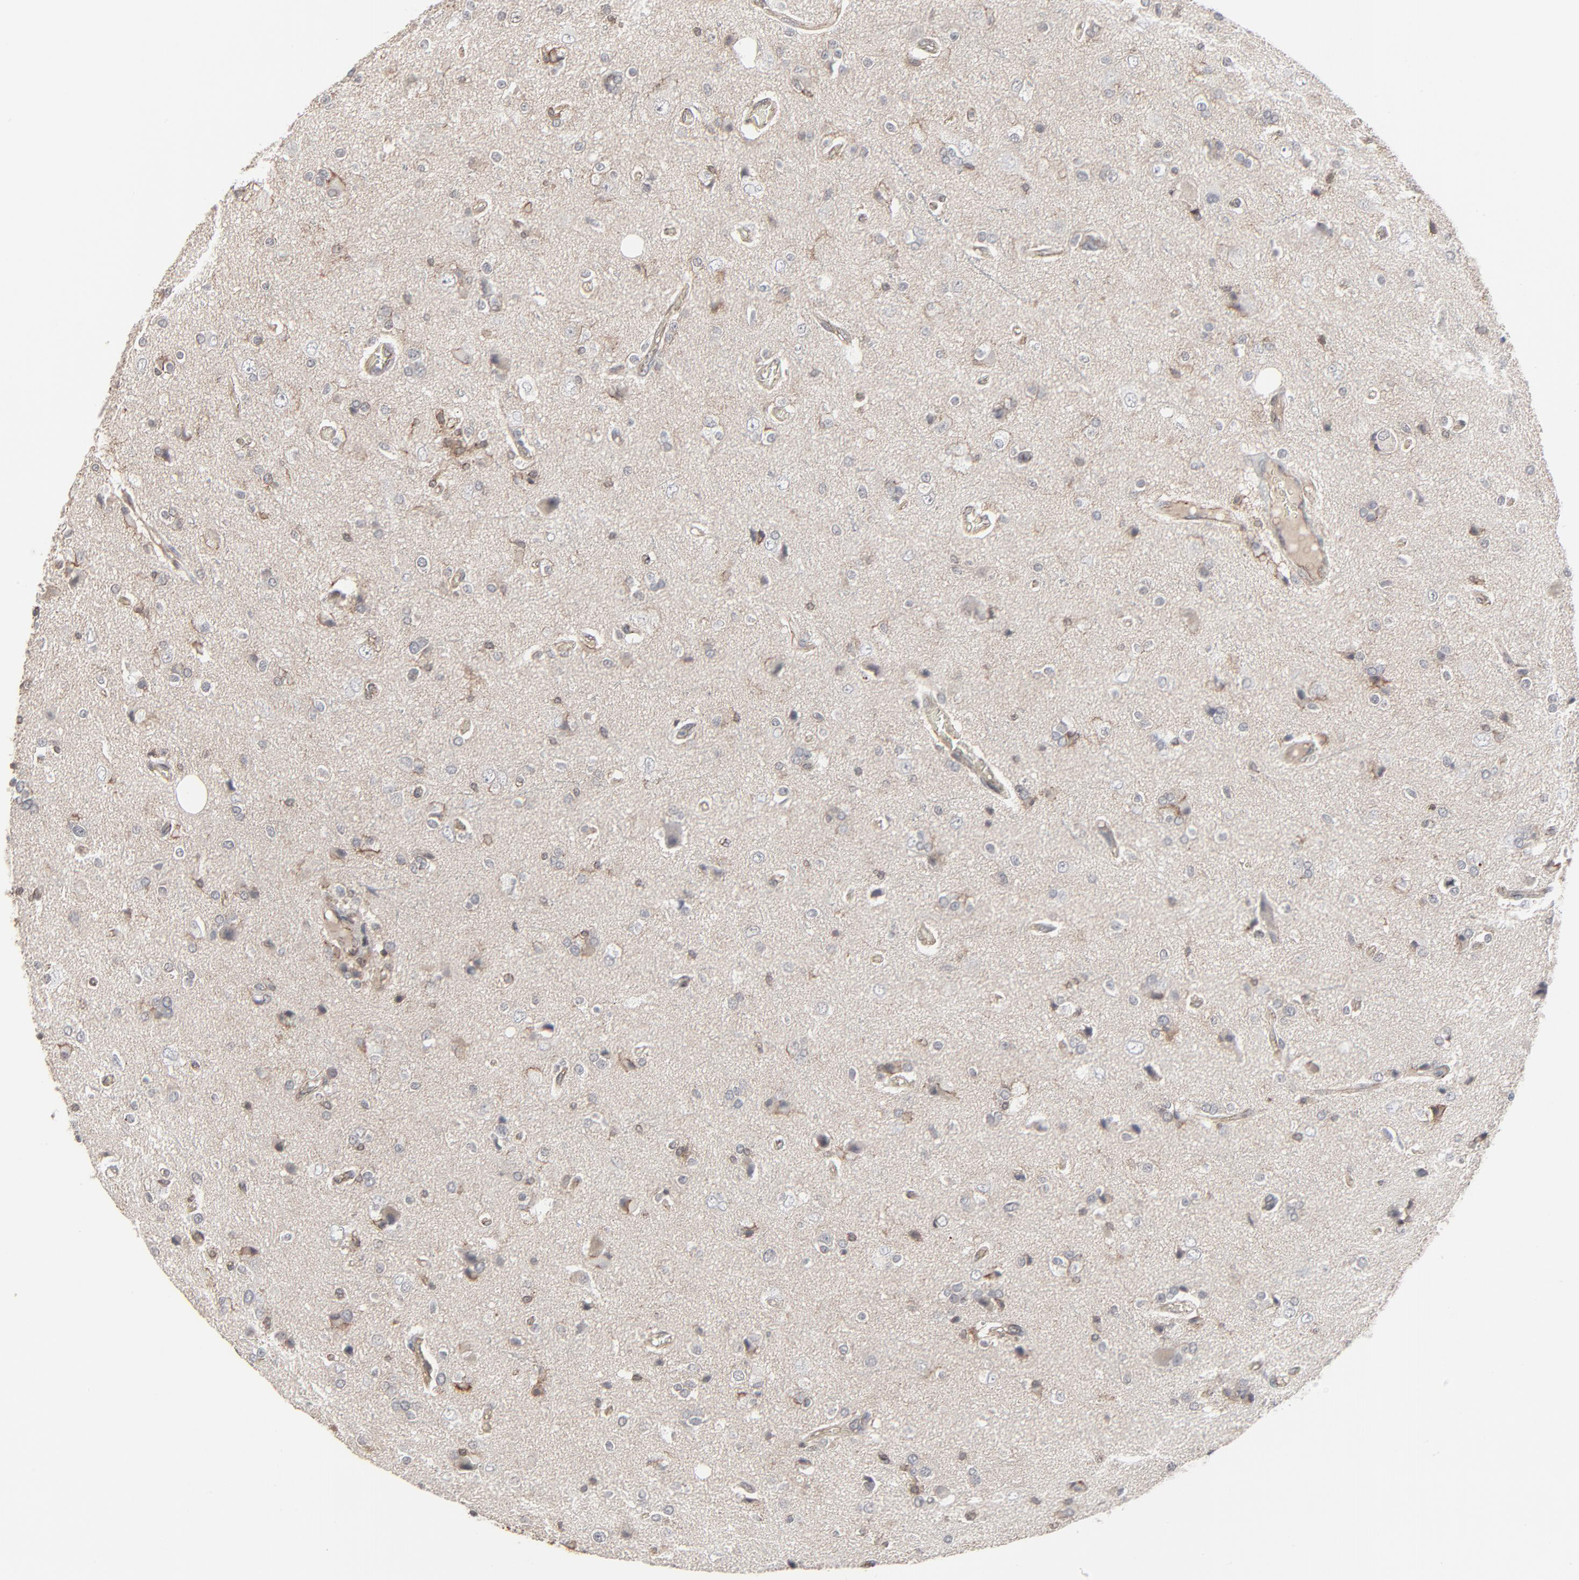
{"staining": {"intensity": "weak", "quantity": "<25%", "location": "cytoplasmic/membranous"}, "tissue": "glioma", "cell_type": "Tumor cells", "image_type": "cancer", "snomed": [{"axis": "morphology", "description": "Glioma, malignant, High grade"}, {"axis": "topography", "description": "Brain"}], "caption": "A high-resolution micrograph shows IHC staining of malignant glioma (high-grade), which displays no significant expression in tumor cells.", "gene": "CTNND1", "patient": {"sex": "male", "age": 47}}